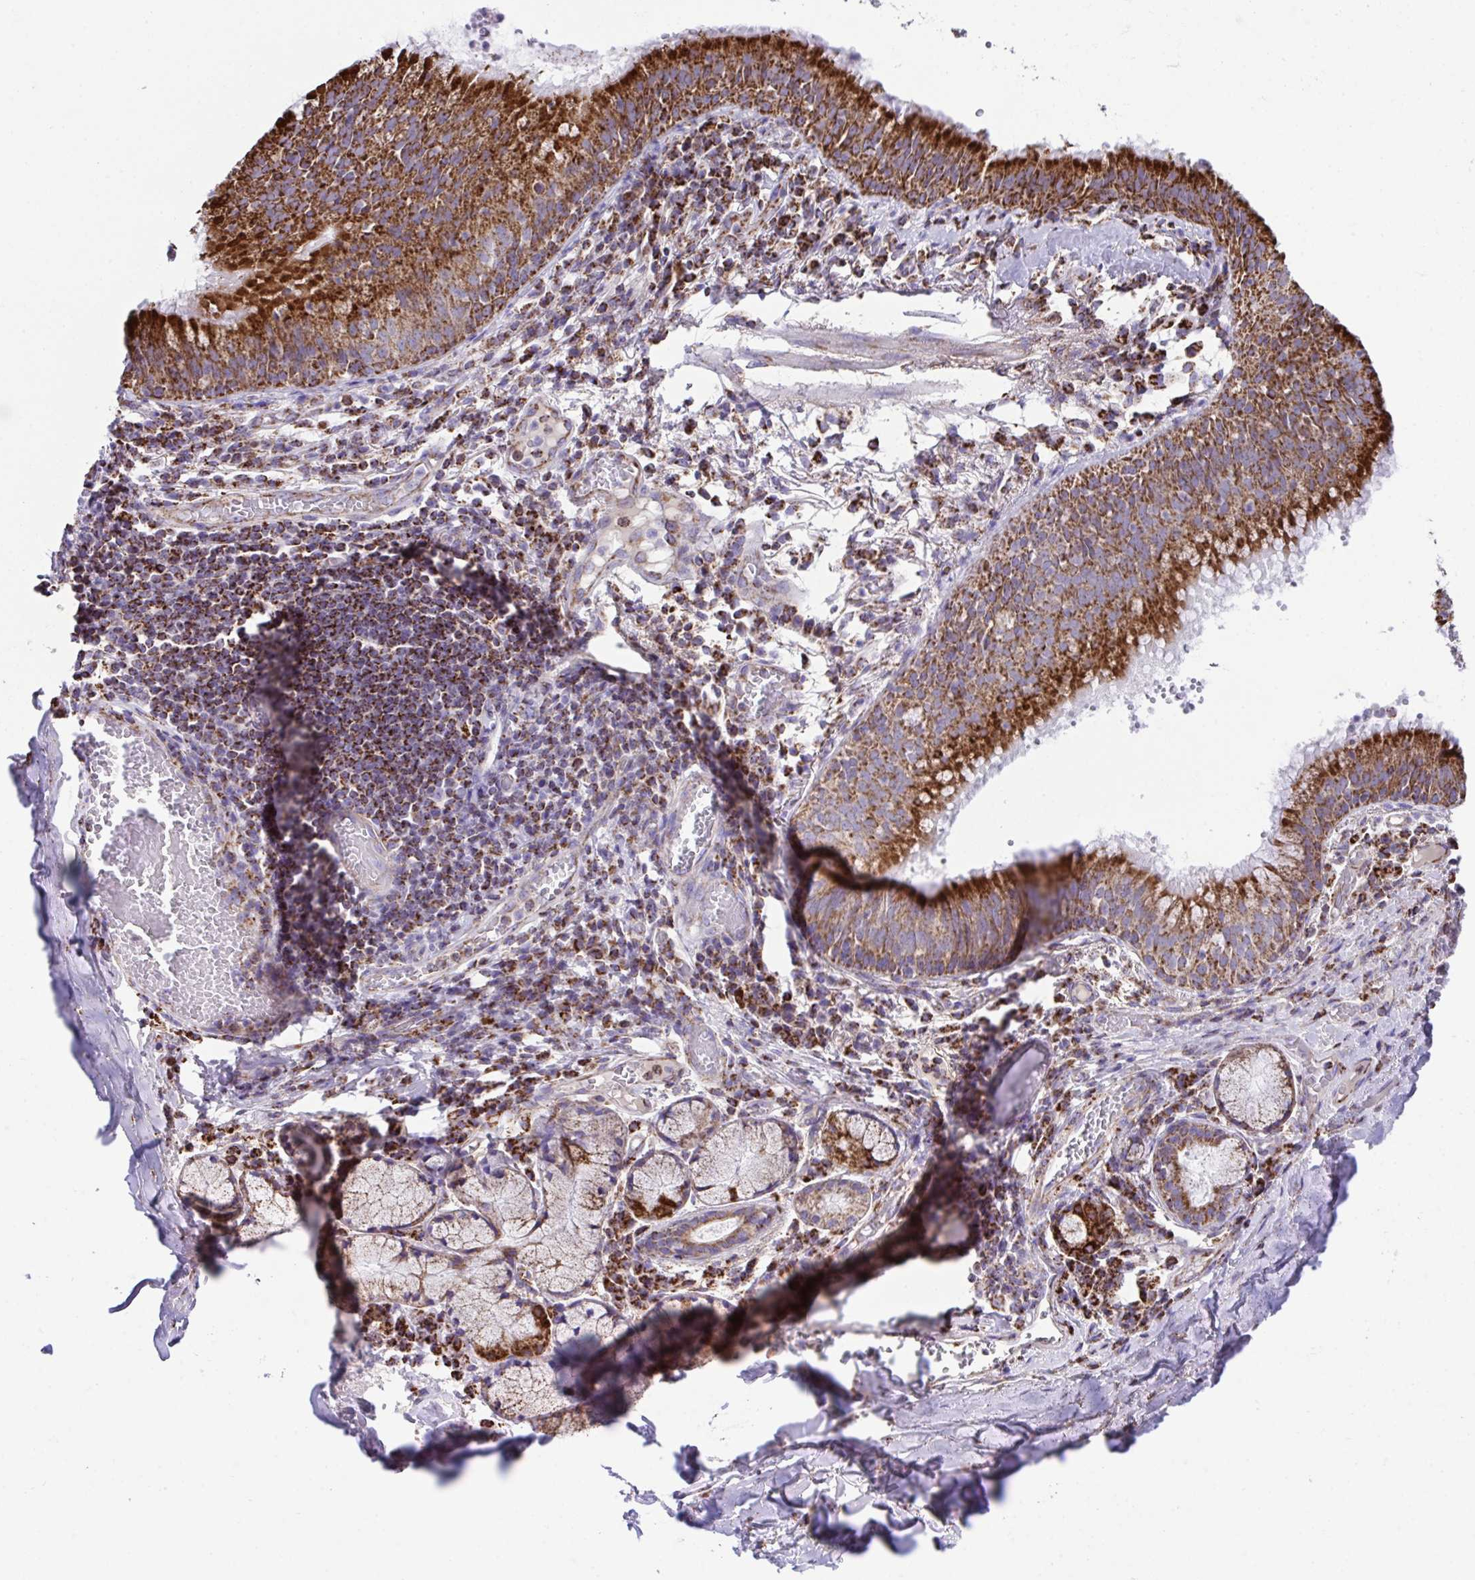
{"staining": {"intensity": "moderate", "quantity": ">75%", "location": "cytoplasmic/membranous"}, "tissue": "soft tissue", "cell_type": "Fibroblasts", "image_type": "normal", "snomed": [{"axis": "morphology", "description": "Normal tissue, NOS"}, {"axis": "topography", "description": "Cartilage tissue"}, {"axis": "topography", "description": "Bronchus"}], "caption": "IHC image of unremarkable soft tissue: human soft tissue stained using IHC demonstrates medium levels of moderate protein expression localized specifically in the cytoplasmic/membranous of fibroblasts, appearing as a cytoplasmic/membranous brown color.", "gene": "PCMTD2", "patient": {"sex": "male", "age": 56}}